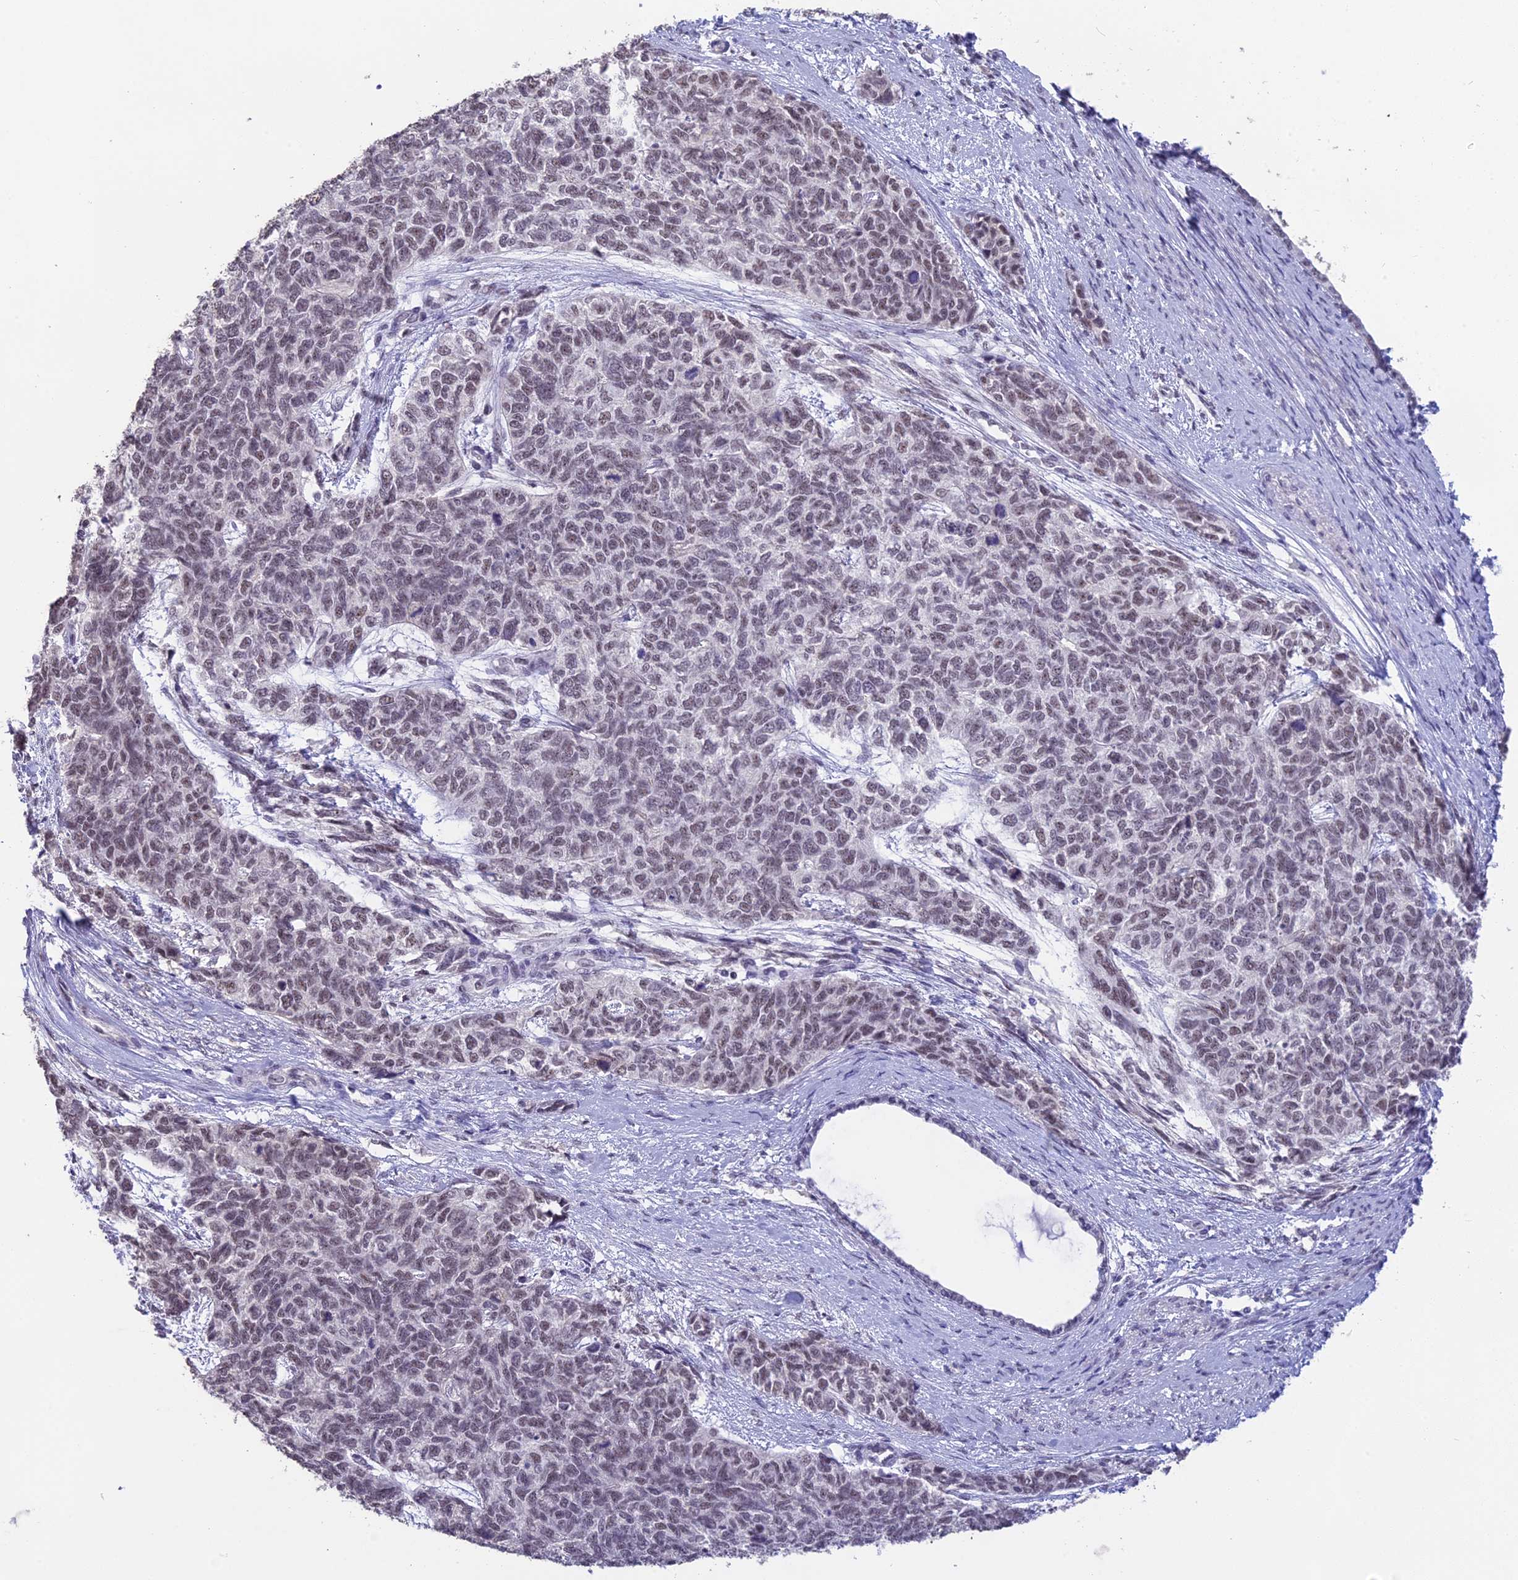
{"staining": {"intensity": "weak", "quantity": "25%-75%", "location": "nuclear"}, "tissue": "cervical cancer", "cell_type": "Tumor cells", "image_type": "cancer", "snomed": [{"axis": "morphology", "description": "Squamous cell carcinoma, NOS"}, {"axis": "topography", "description": "Cervix"}], "caption": "Human cervical cancer stained for a protein (brown) exhibits weak nuclear positive expression in approximately 25%-75% of tumor cells.", "gene": "SETD2", "patient": {"sex": "female", "age": 63}}